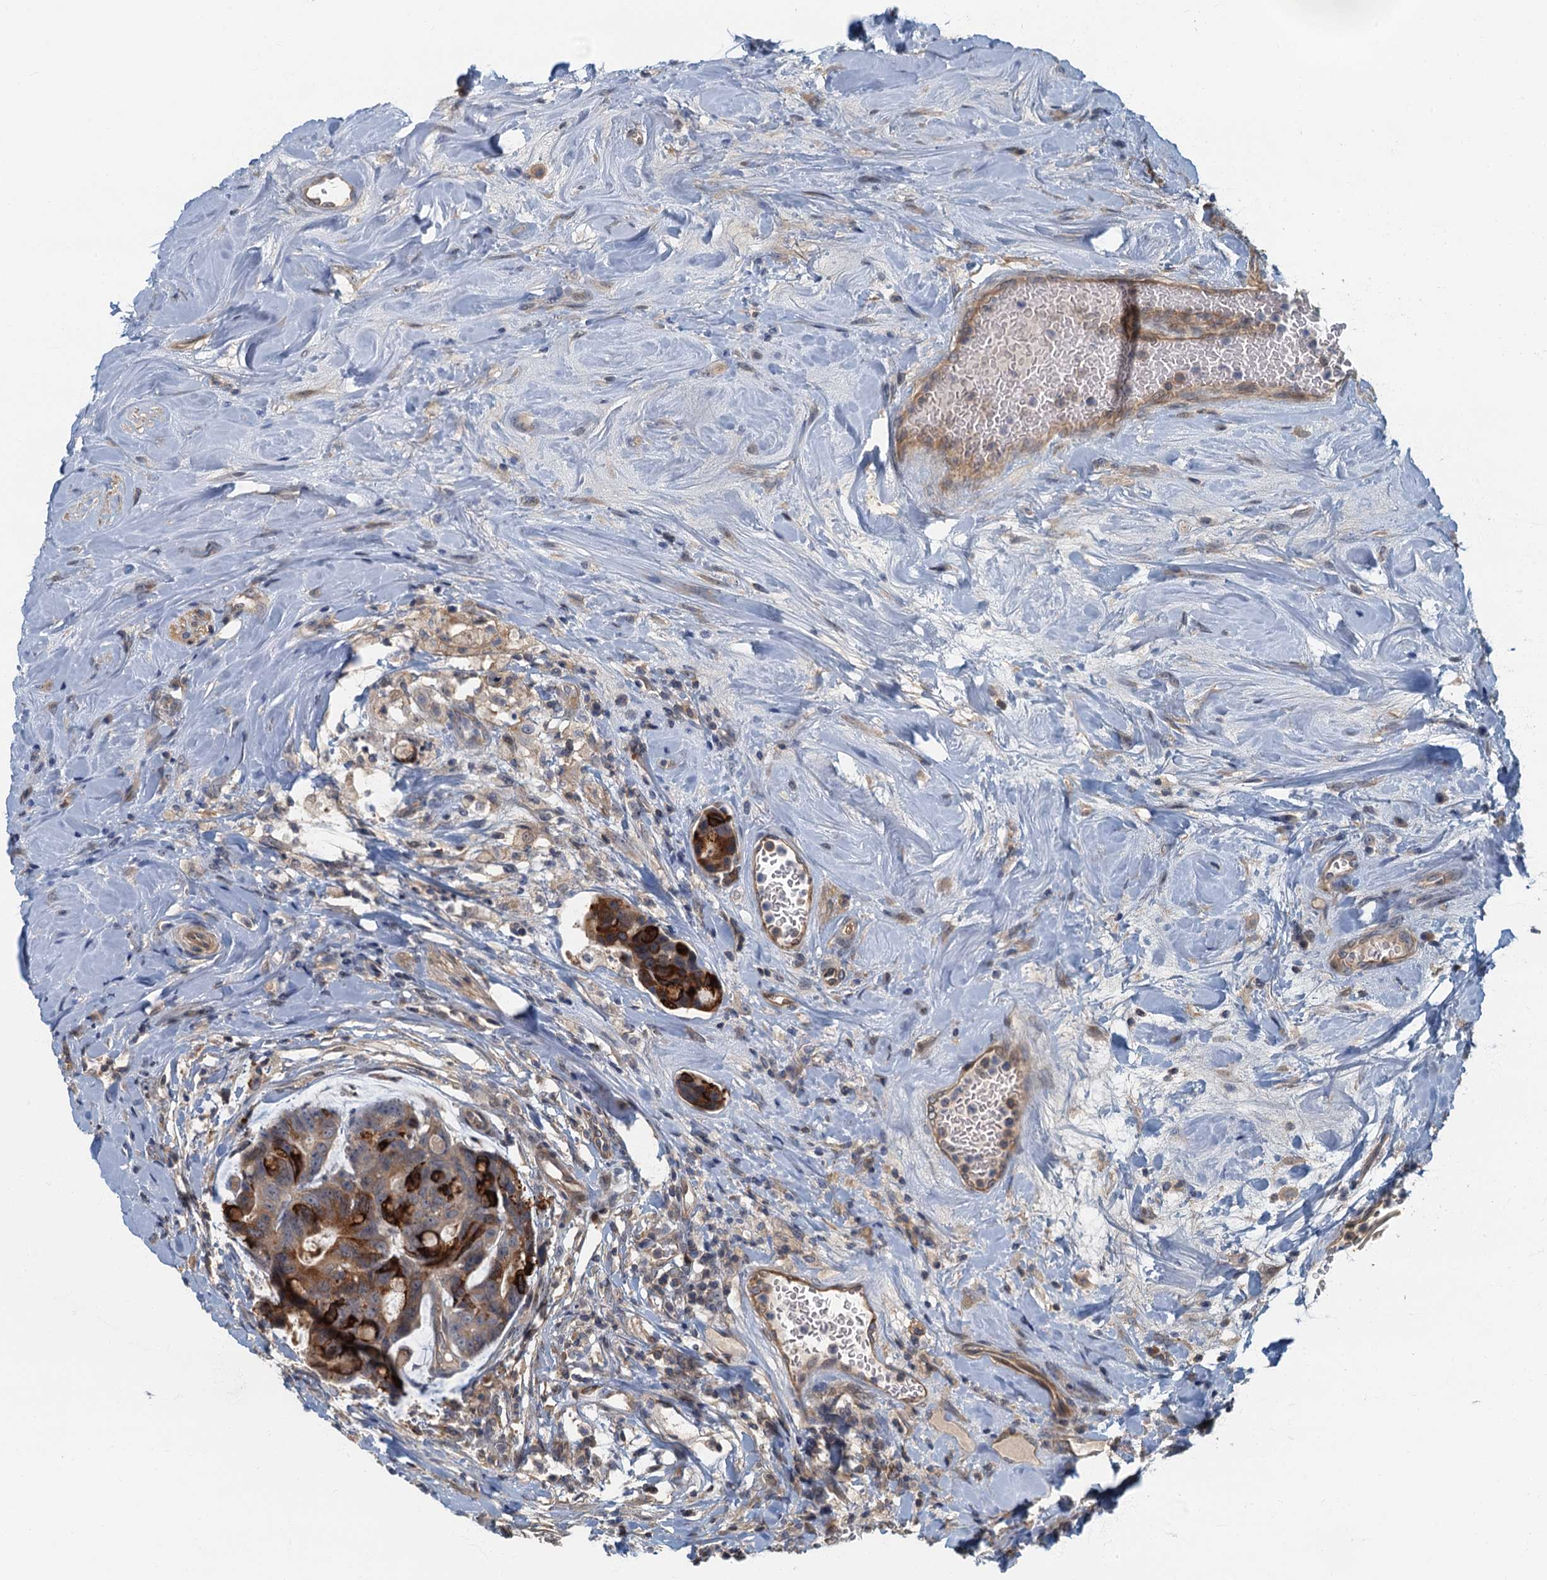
{"staining": {"intensity": "strong", "quantity": "25%-75%", "location": "cytoplasmic/membranous"}, "tissue": "colorectal cancer", "cell_type": "Tumor cells", "image_type": "cancer", "snomed": [{"axis": "morphology", "description": "Adenocarcinoma, NOS"}, {"axis": "topography", "description": "Colon"}], "caption": "About 25%-75% of tumor cells in colorectal adenocarcinoma exhibit strong cytoplasmic/membranous protein positivity as visualized by brown immunohistochemical staining.", "gene": "CKAP2L", "patient": {"sex": "female", "age": 82}}